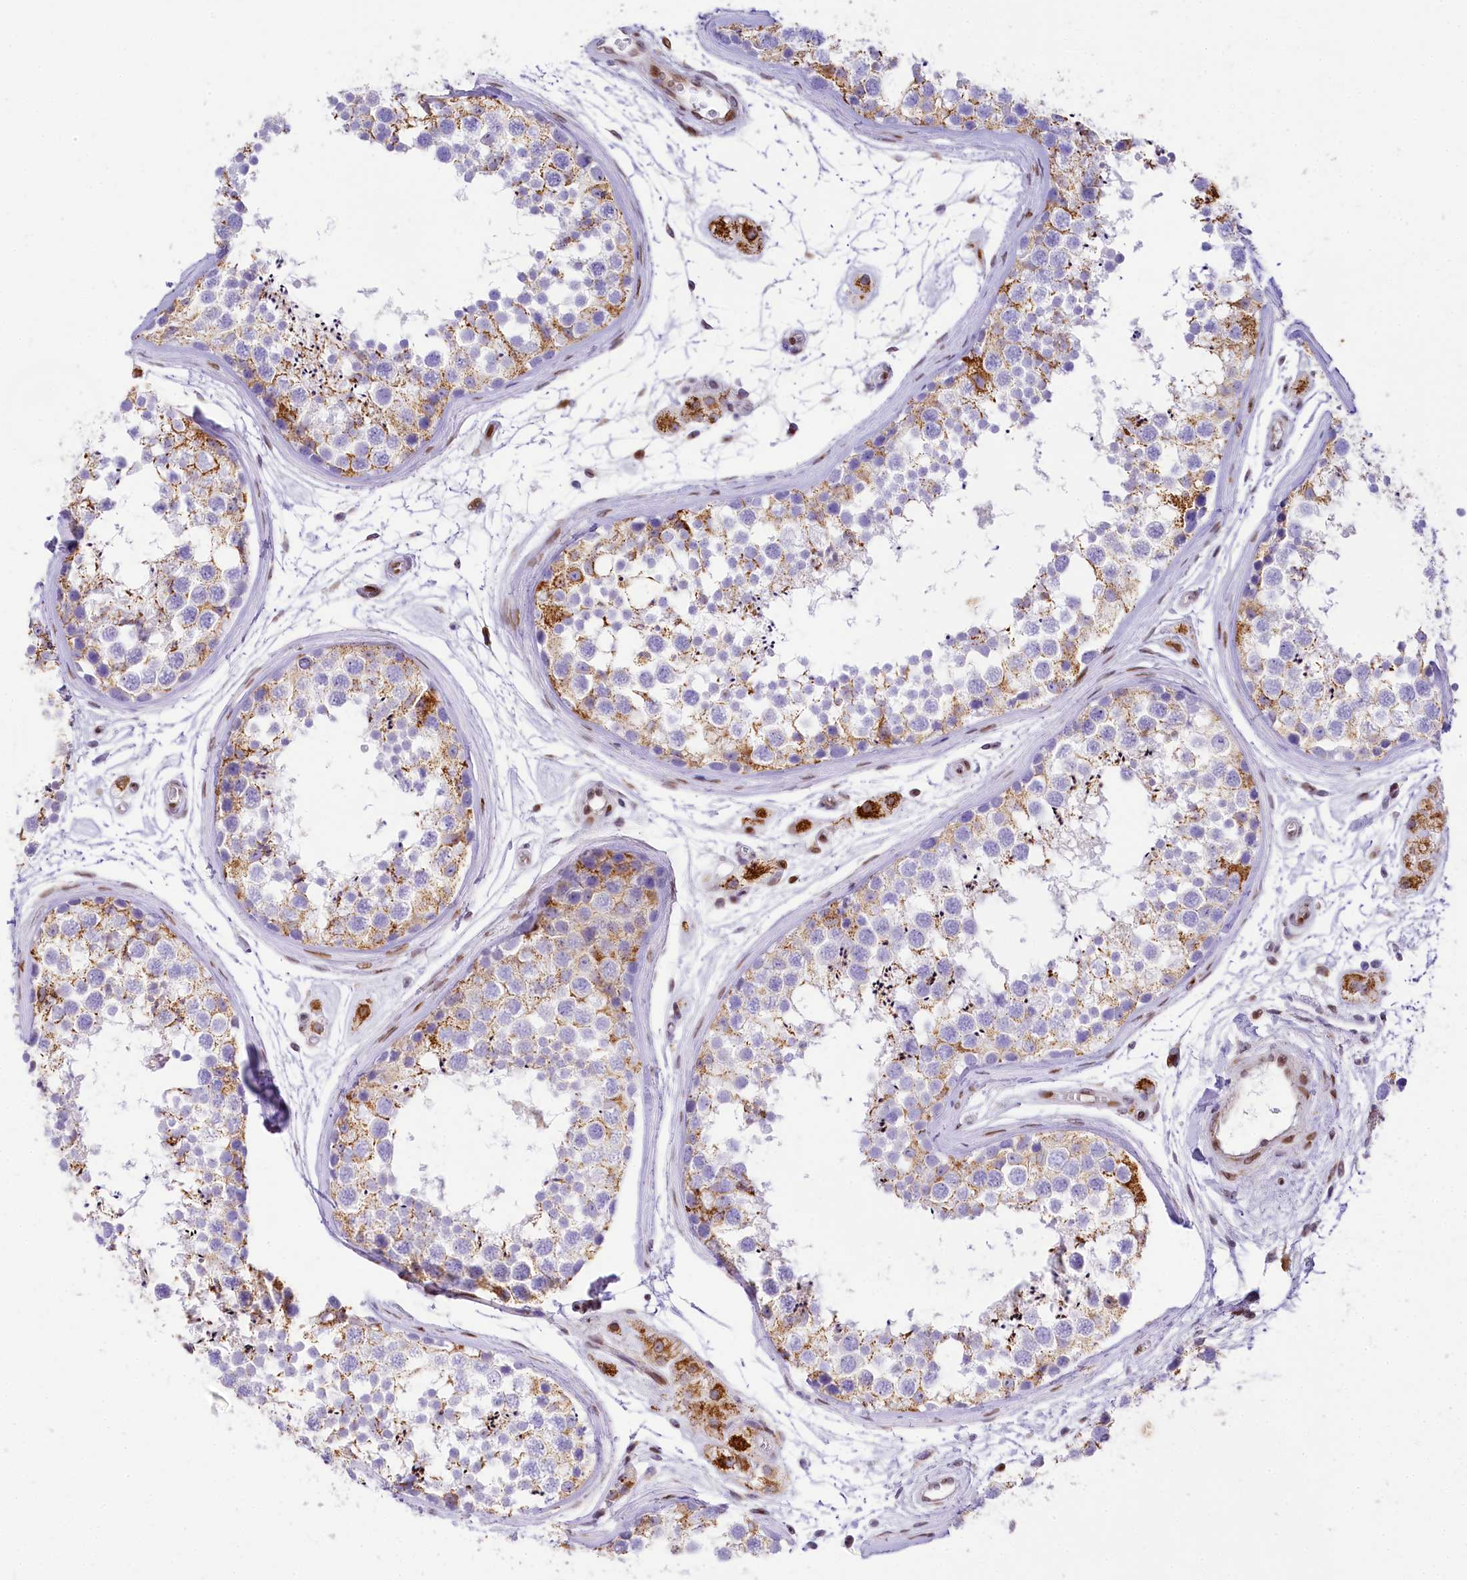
{"staining": {"intensity": "moderate", "quantity": "25%-75%", "location": "cytoplasmic/membranous"}, "tissue": "testis", "cell_type": "Cells in seminiferous ducts", "image_type": "normal", "snomed": [{"axis": "morphology", "description": "Normal tissue, NOS"}, {"axis": "topography", "description": "Testis"}], "caption": "An immunohistochemistry (IHC) micrograph of benign tissue is shown. Protein staining in brown highlights moderate cytoplasmic/membranous positivity in testis within cells in seminiferous ducts.", "gene": "PPIP5K2", "patient": {"sex": "male", "age": 56}}